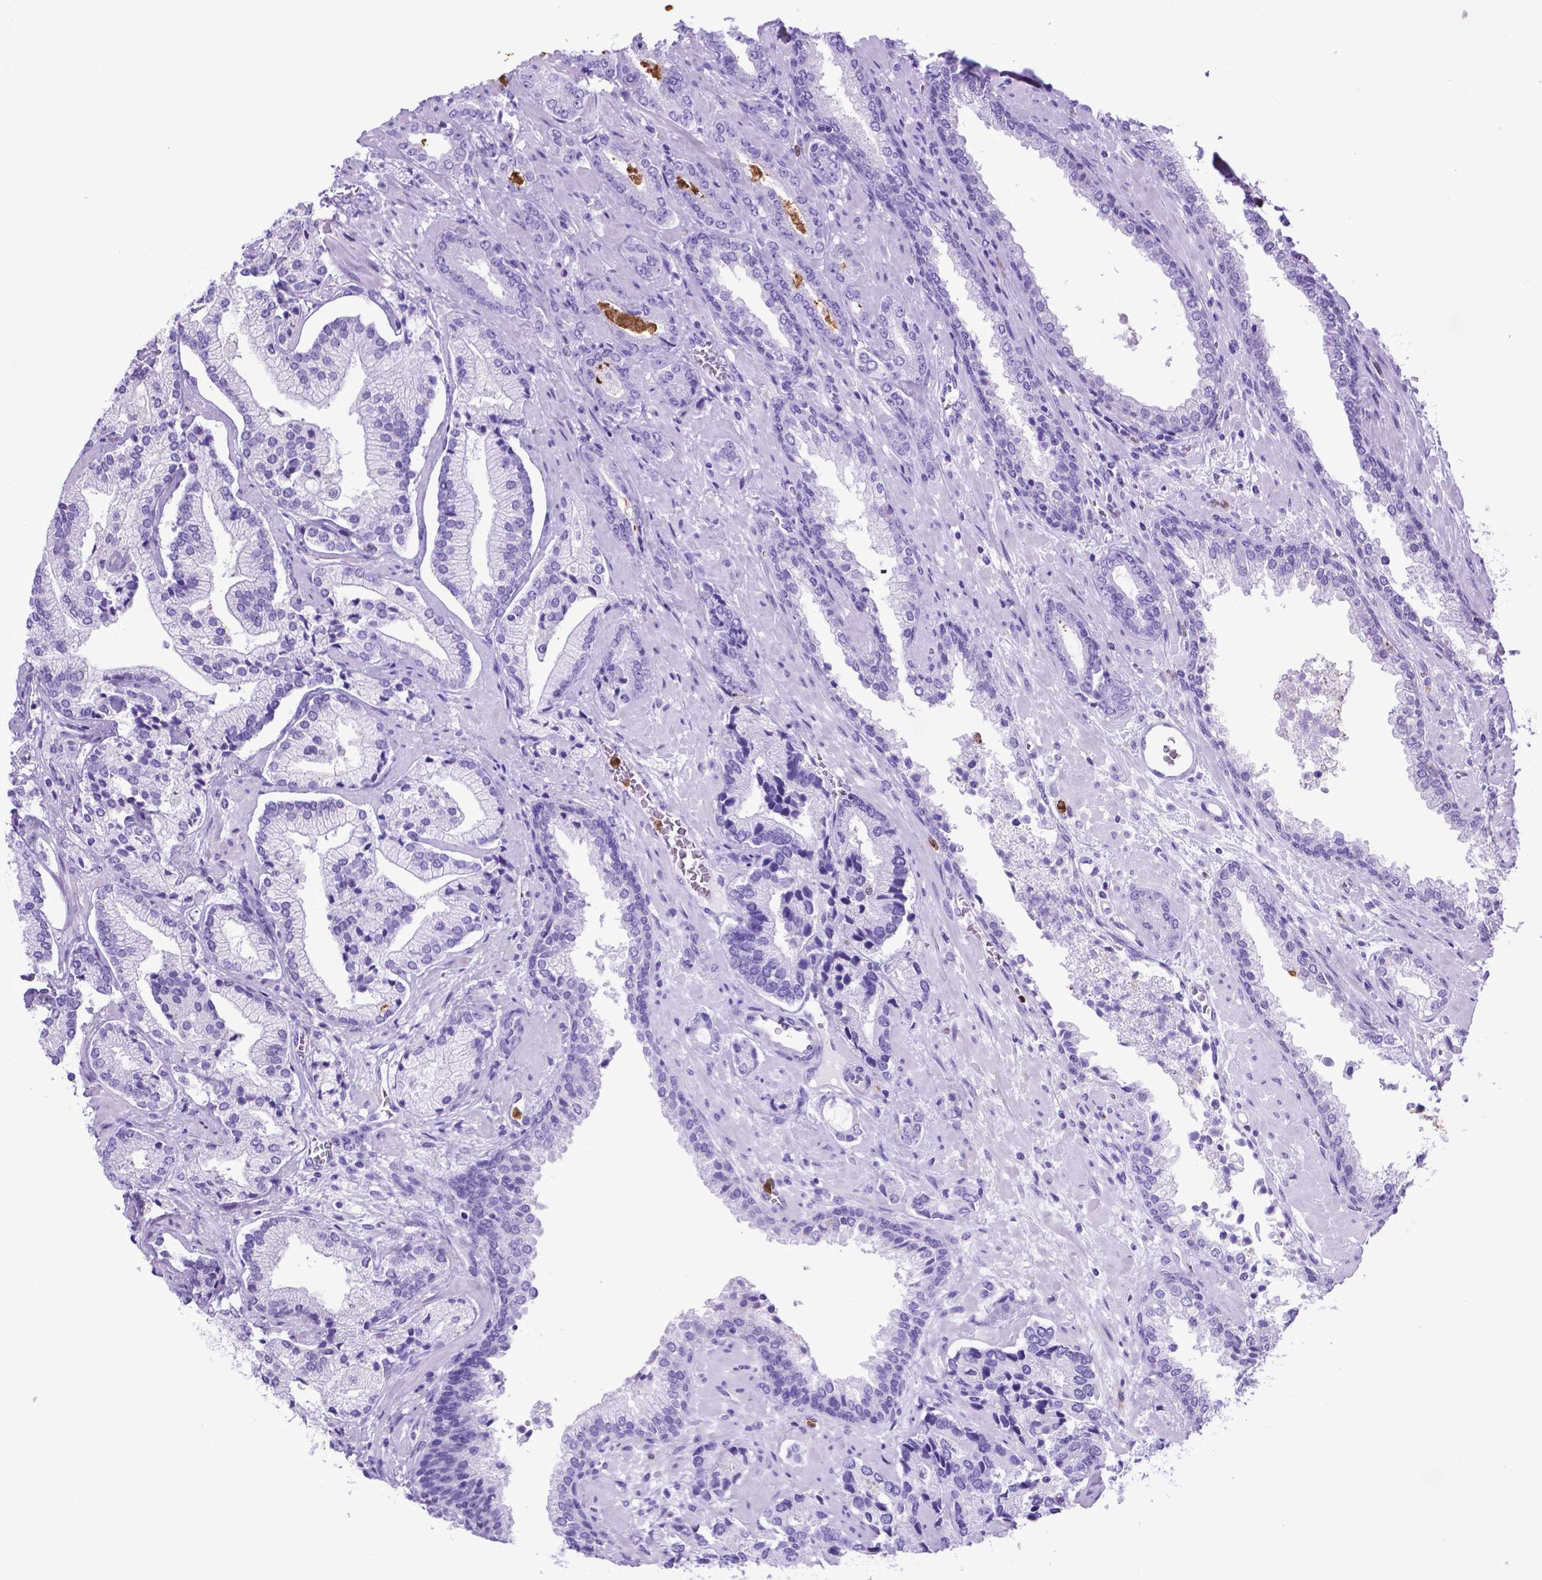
{"staining": {"intensity": "negative", "quantity": "none", "location": "none"}, "tissue": "prostate cancer", "cell_type": "Tumor cells", "image_type": "cancer", "snomed": [{"axis": "morphology", "description": "Adenocarcinoma, Low grade"}, {"axis": "topography", "description": "Prostate"}], "caption": "This image is of prostate adenocarcinoma (low-grade) stained with immunohistochemistry (IHC) to label a protein in brown with the nuclei are counter-stained blue. There is no expression in tumor cells.", "gene": "LZTR1", "patient": {"sex": "male", "age": 61}}